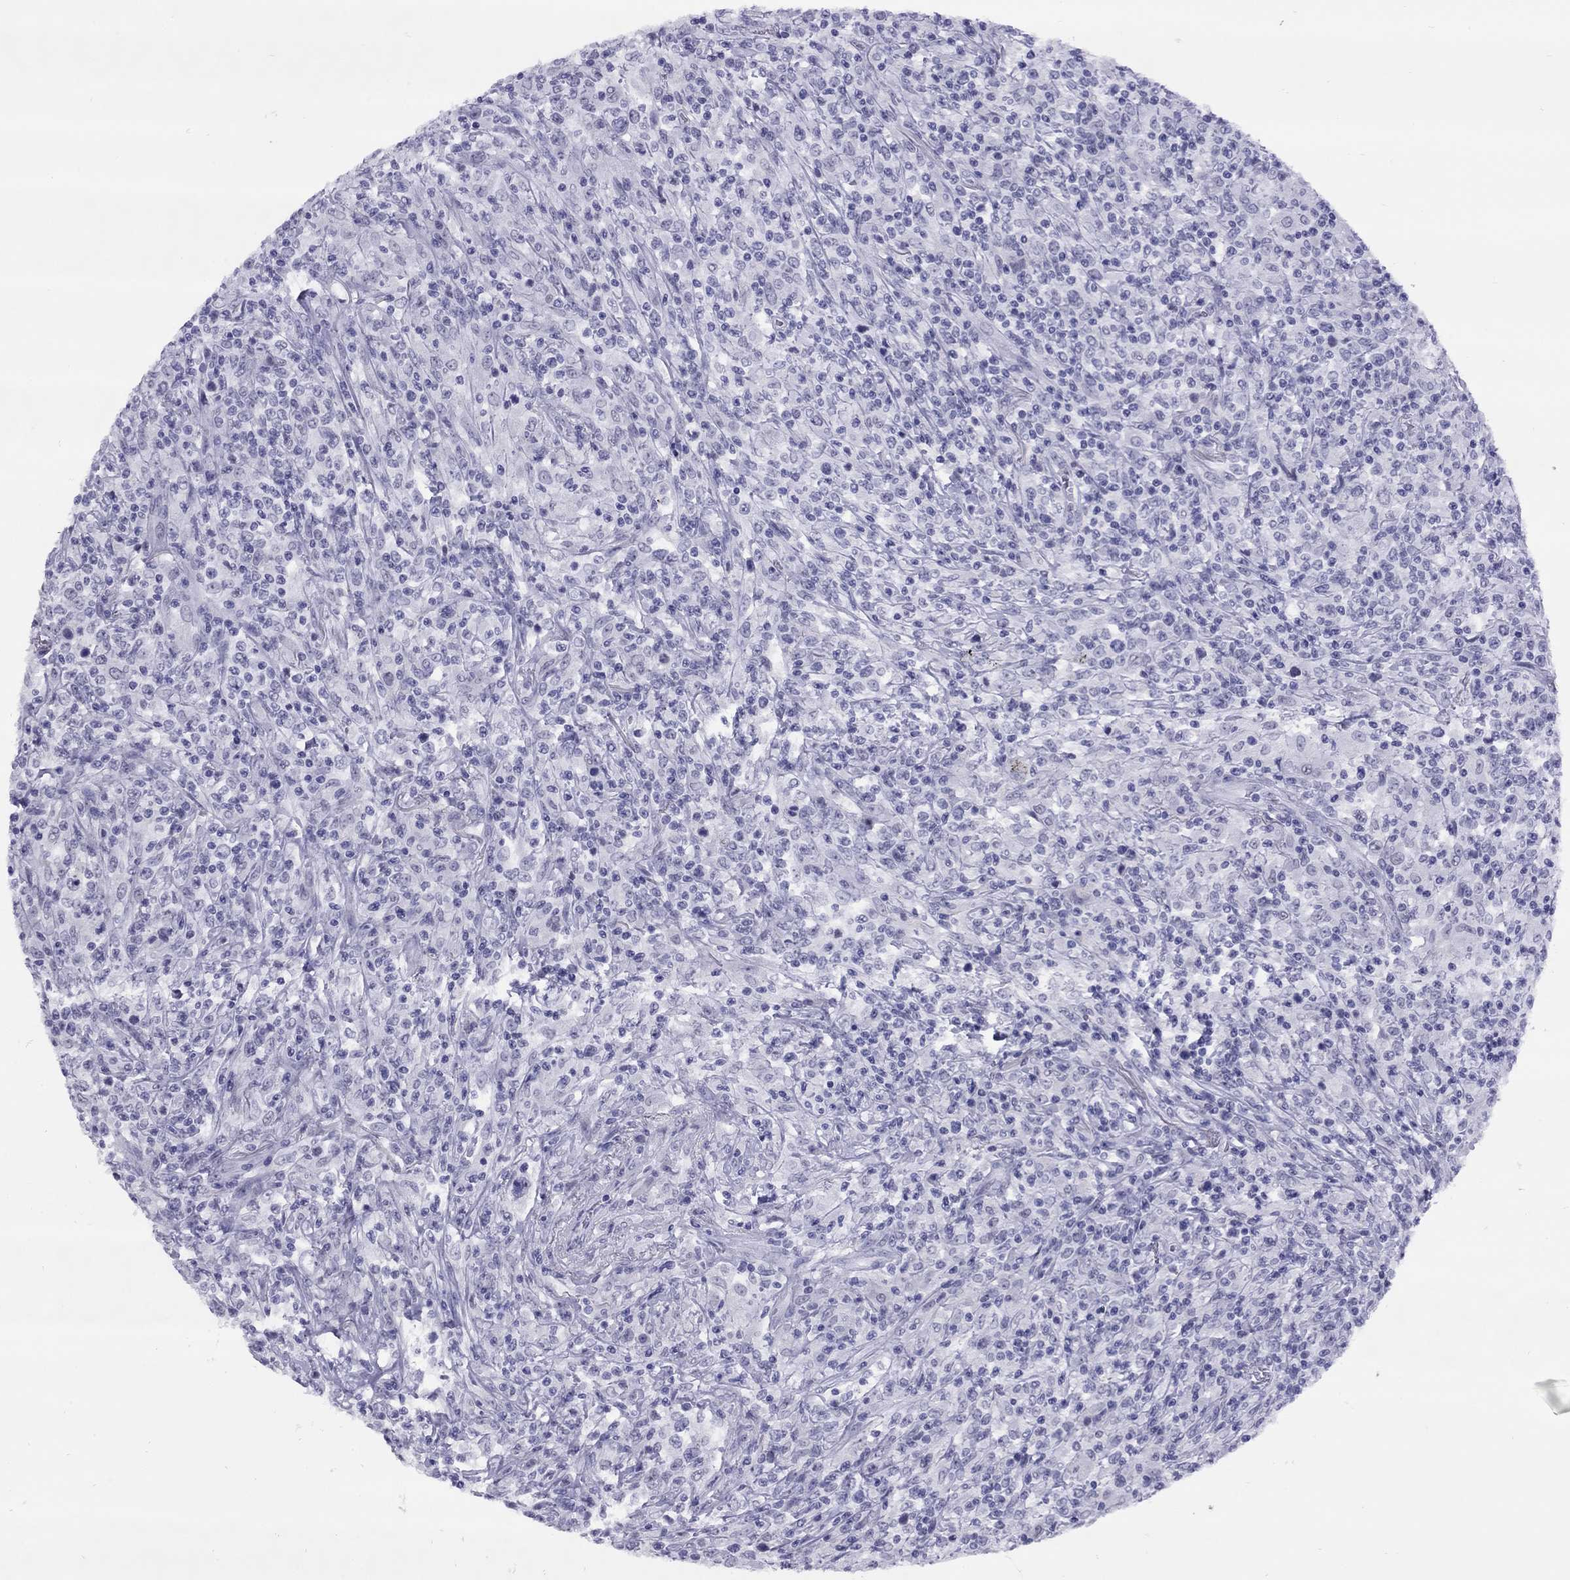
{"staining": {"intensity": "negative", "quantity": "none", "location": "none"}, "tissue": "lymphoma", "cell_type": "Tumor cells", "image_type": "cancer", "snomed": [{"axis": "morphology", "description": "Malignant lymphoma, non-Hodgkin's type, High grade"}, {"axis": "topography", "description": "Lung"}], "caption": "An image of human lymphoma is negative for staining in tumor cells. The staining is performed using DAB (3,3'-diaminobenzidine) brown chromogen with nuclei counter-stained in using hematoxylin.", "gene": "LYAR", "patient": {"sex": "male", "age": 79}}